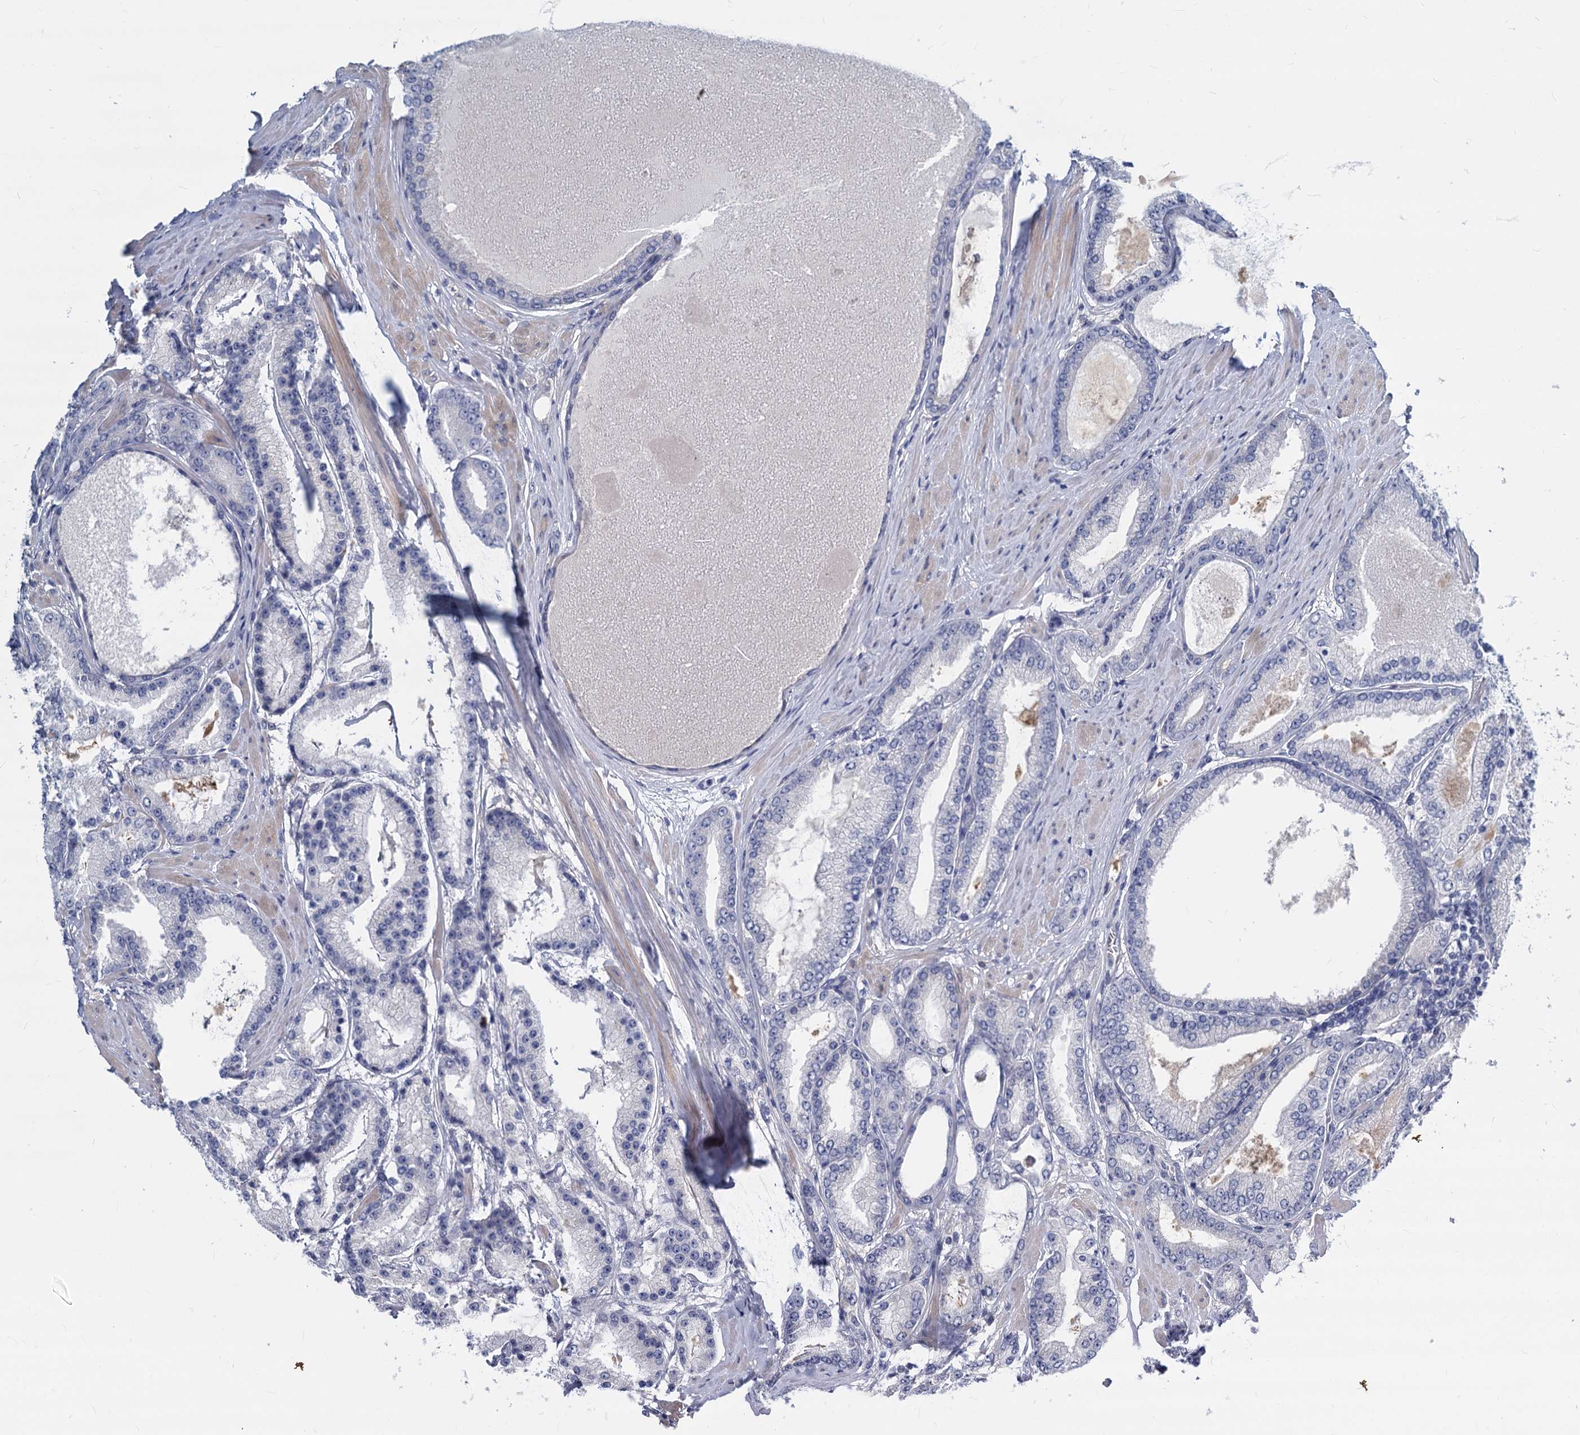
{"staining": {"intensity": "negative", "quantity": "none", "location": "none"}, "tissue": "prostate cancer", "cell_type": "Tumor cells", "image_type": "cancer", "snomed": [{"axis": "morphology", "description": "Adenocarcinoma, High grade"}, {"axis": "topography", "description": "Prostate"}], "caption": "Prostate cancer (high-grade adenocarcinoma) was stained to show a protein in brown. There is no significant staining in tumor cells.", "gene": "GSTM3", "patient": {"sex": "male", "age": 59}}